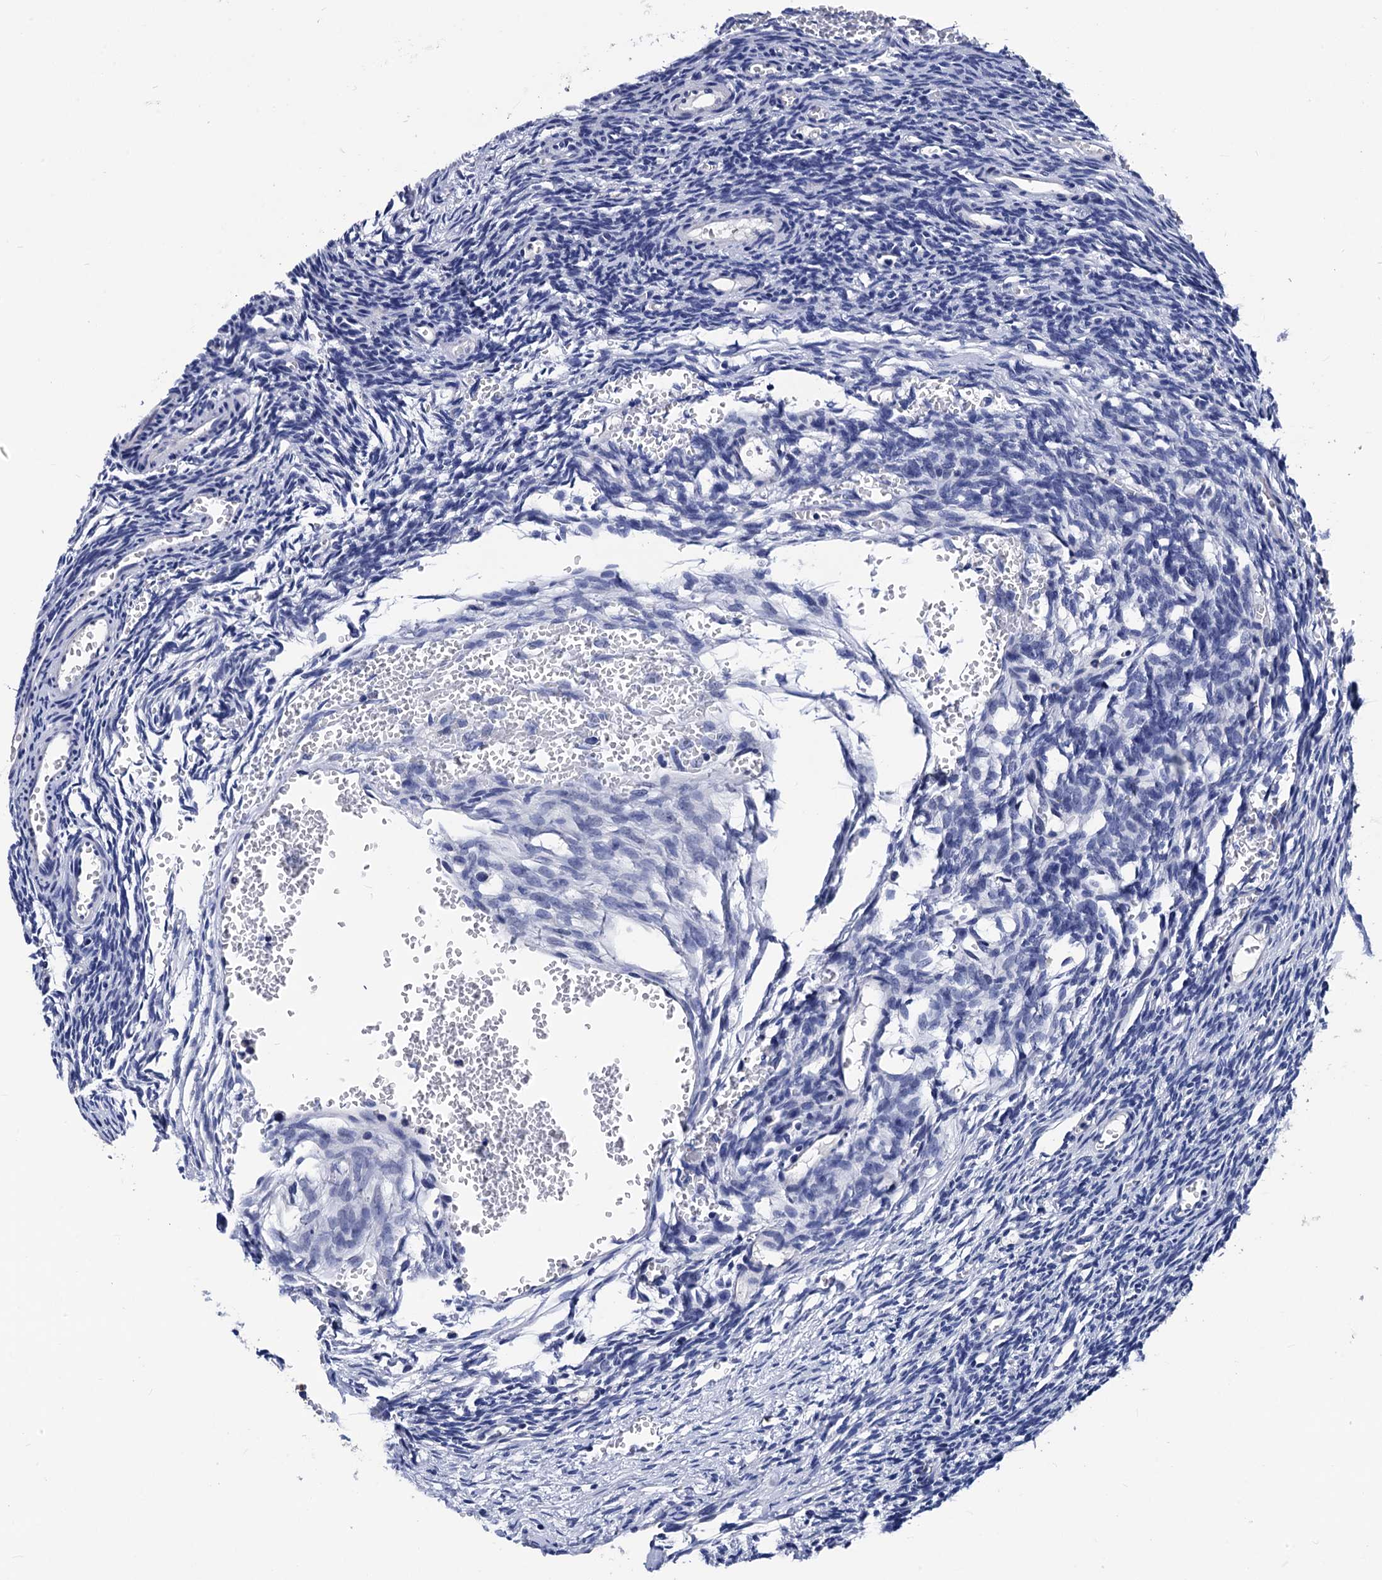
{"staining": {"intensity": "negative", "quantity": "none", "location": "none"}, "tissue": "ovary", "cell_type": "Ovarian stroma cells", "image_type": "normal", "snomed": [{"axis": "morphology", "description": "Normal tissue, NOS"}, {"axis": "topography", "description": "Ovary"}], "caption": "The micrograph shows no significant staining in ovarian stroma cells of ovary.", "gene": "LRRC30", "patient": {"sex": "female", "age": 39}}